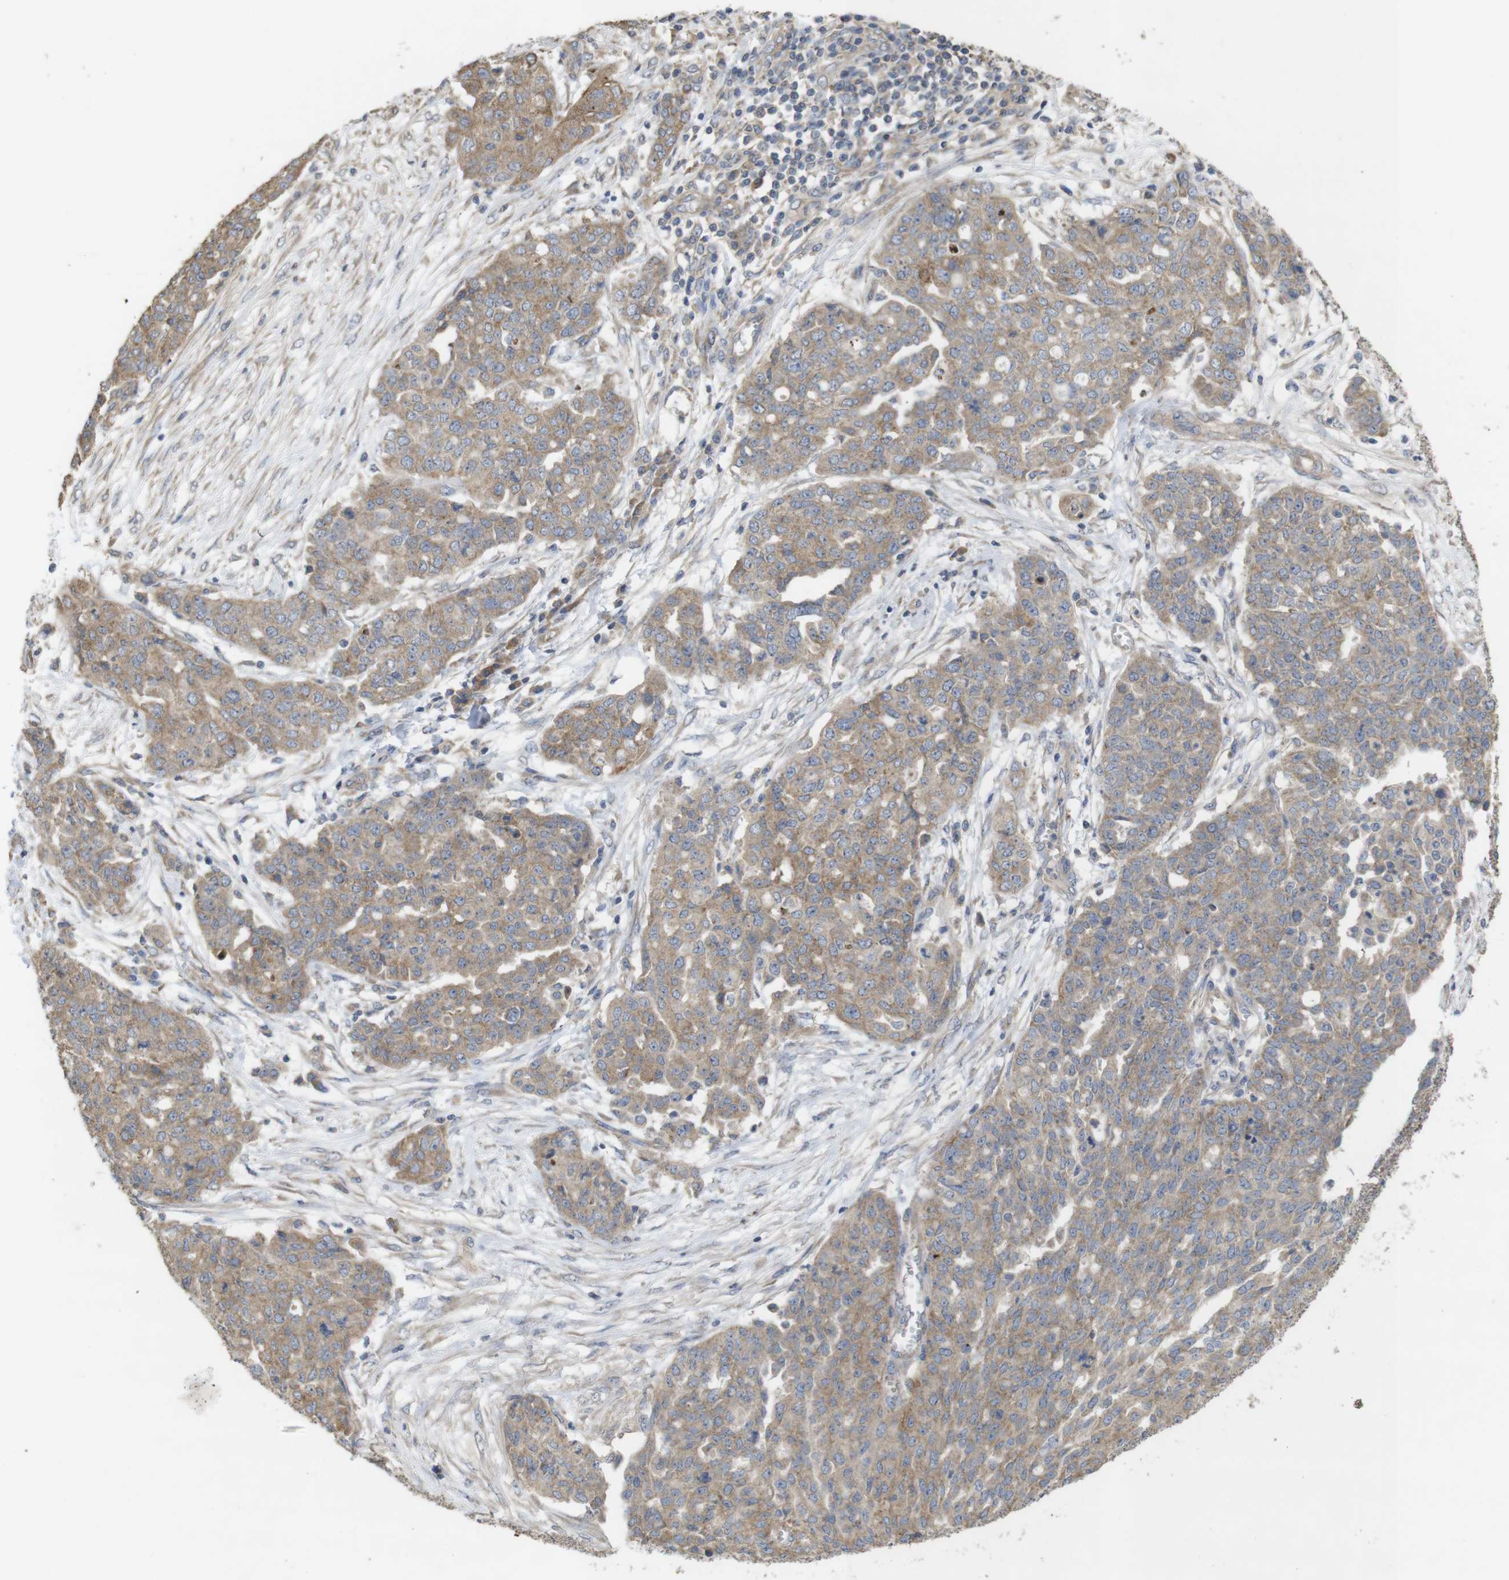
{"staining": {"intensity": "moderate", "quantity": "25%-75%", "location": "cytoplasmic/membranous"}, "tissue": "ovarian cancer", "cell_type": "Tumor cells", "image_type": "cancer", "snomed": [{"axis": "morphology", "description": "Cystadenocarcinoma, serous, NOS"}, {"axis": "topography", "description": "Soft tissue"}, {"axis": "topography", "description": "Ovary"}], "caption": "Immunohistochemistry (IHC) histopathology image of neoplastic tissue: serous cystadenocarcinoma (ovarian) stained using IHC displays medium levels of moderate protein expression localized specifically in the cytoplasmic/membranous of tumor cells, appearing as a cytoplasmic/membranous brown color.", "gene": "KCNS3", "patient": {"sex": "female", "age": 57}}